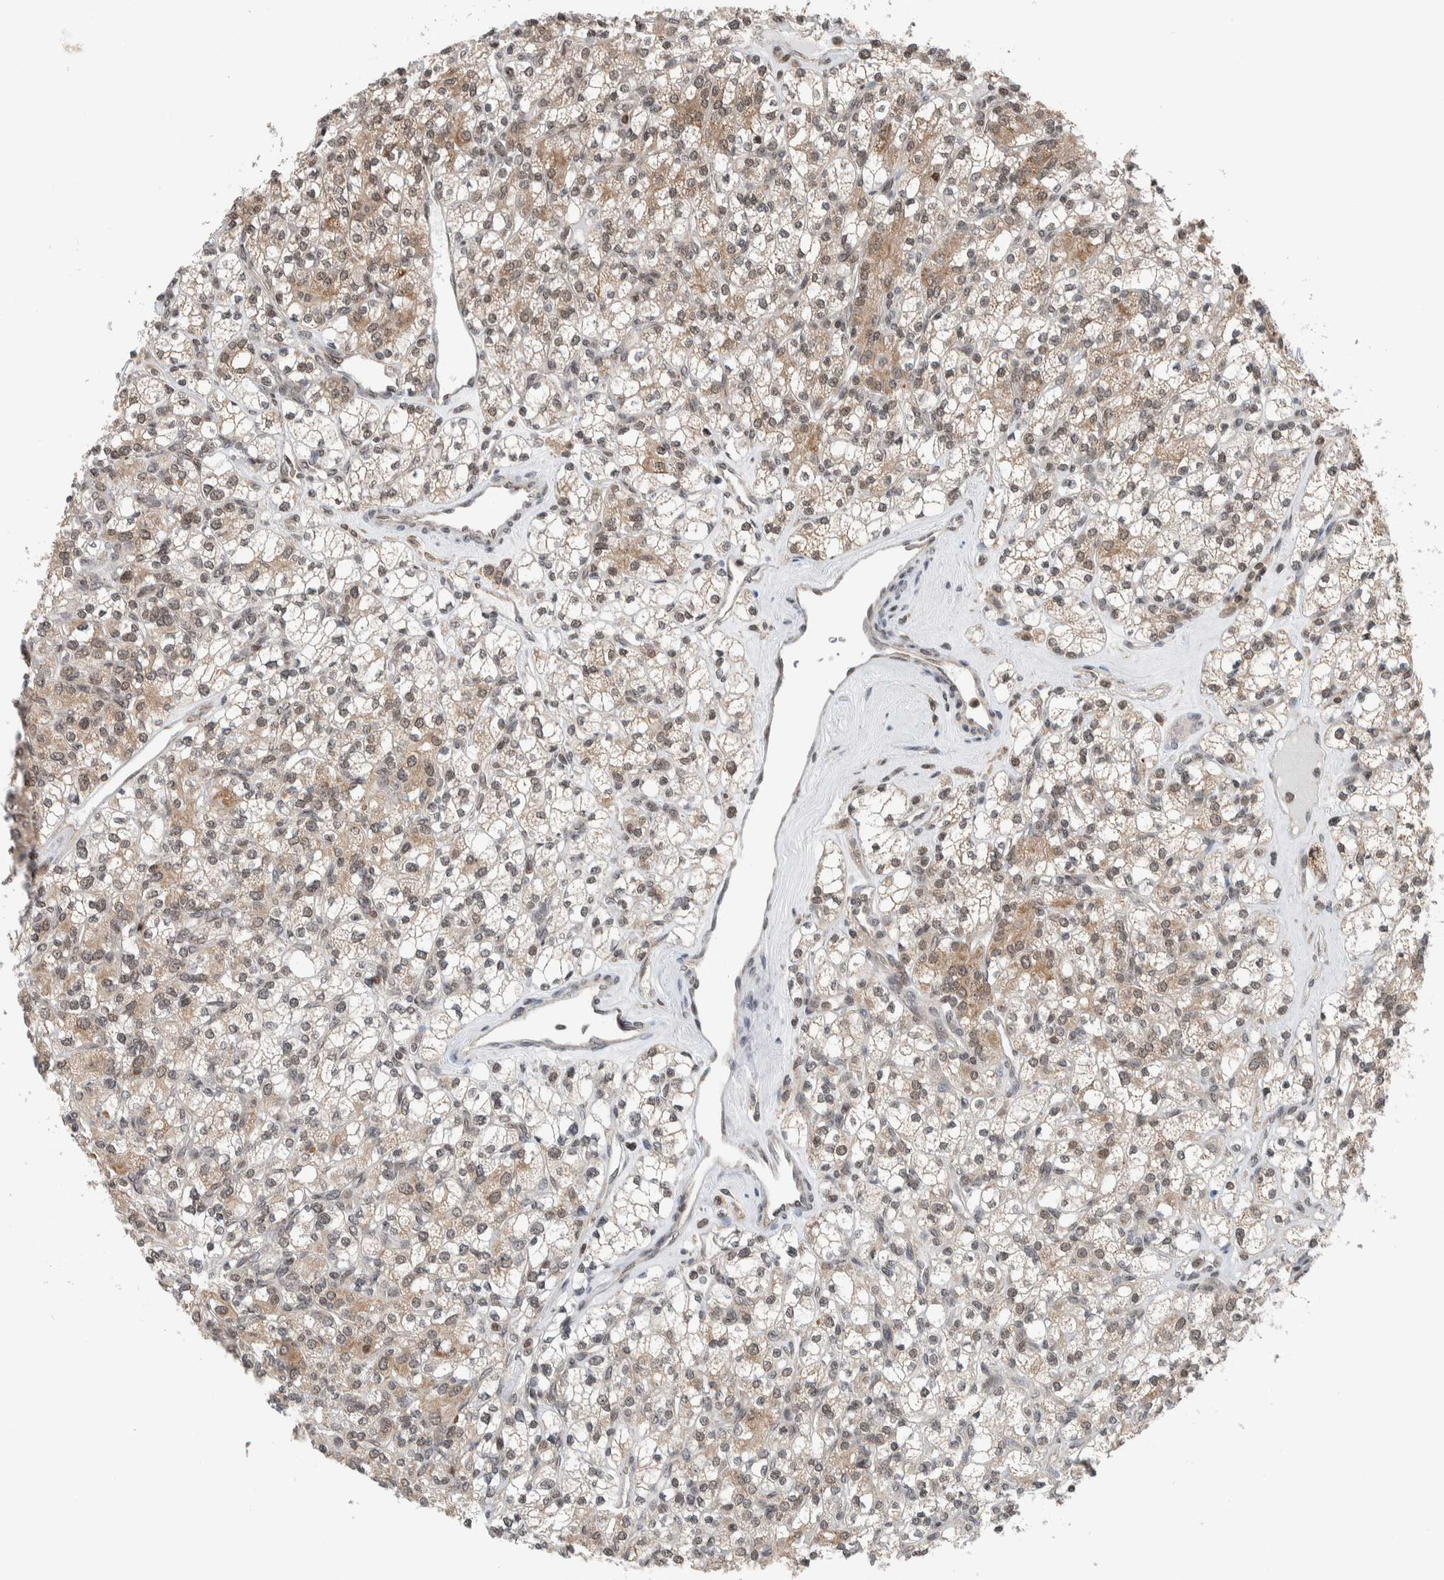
{"staining": {"intensity": "weak", "quantity": ">75%", "location": "cytoplasmic/membranous,nuclear"}, "tissue": "renal cancer", "cell_type": "Tumor cells", "image_type": "cancer", "snomed": [{"axis": "morphology", "description": "Adenocarcinoma, NOS"}, {"axis": "topography", "description": "Kidney"}], "caption": "A brown stain shows weak cytoplasmic/membranous and nuclear expression of a protein in renal cancer tumor cells.", "gene": "NPLOC4", "patient": {"sex": "male", "age": 77}}